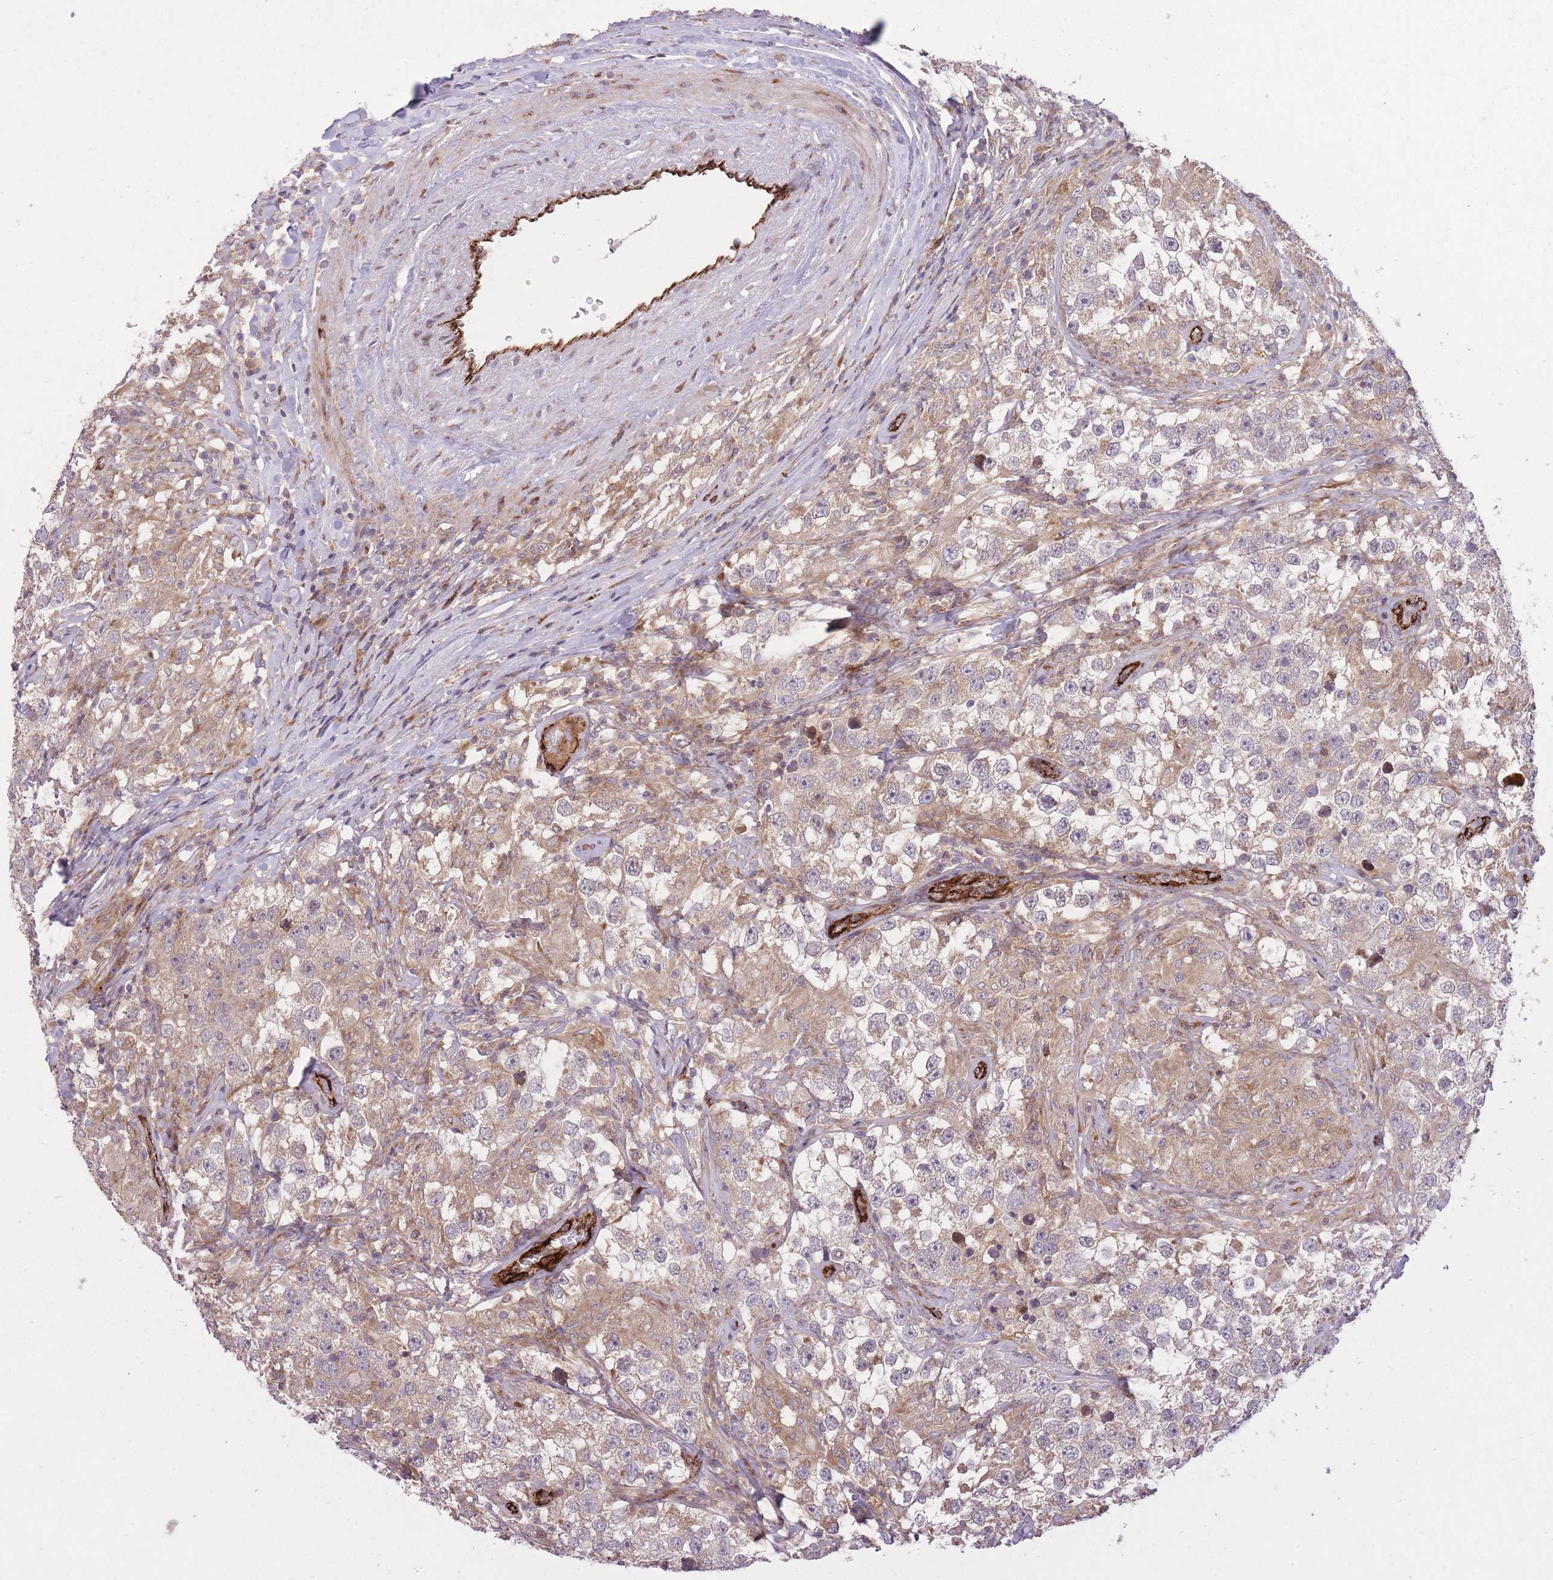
{"staining": {"intensity": "weak", "quantity": "25%-75%", "location": "cytoplasmic/membranous"}, "tissue": "testis cancer", "cell_type": "Tumor cells", "image_type": "cancer", "snomed": [{"axis": "morphology", "description": "Seminoma, NOS"}, {"axis": "topography", "description": "Testis"}], "caption": "There is low levels of weak cytoplasmic/membranous staining in tumor cells of testis cancer (seminoma), as demonstrated by immunohistochemical staining (brown color).", "gene": "CISH", "patient": {"sex": "male", "age": 46}}